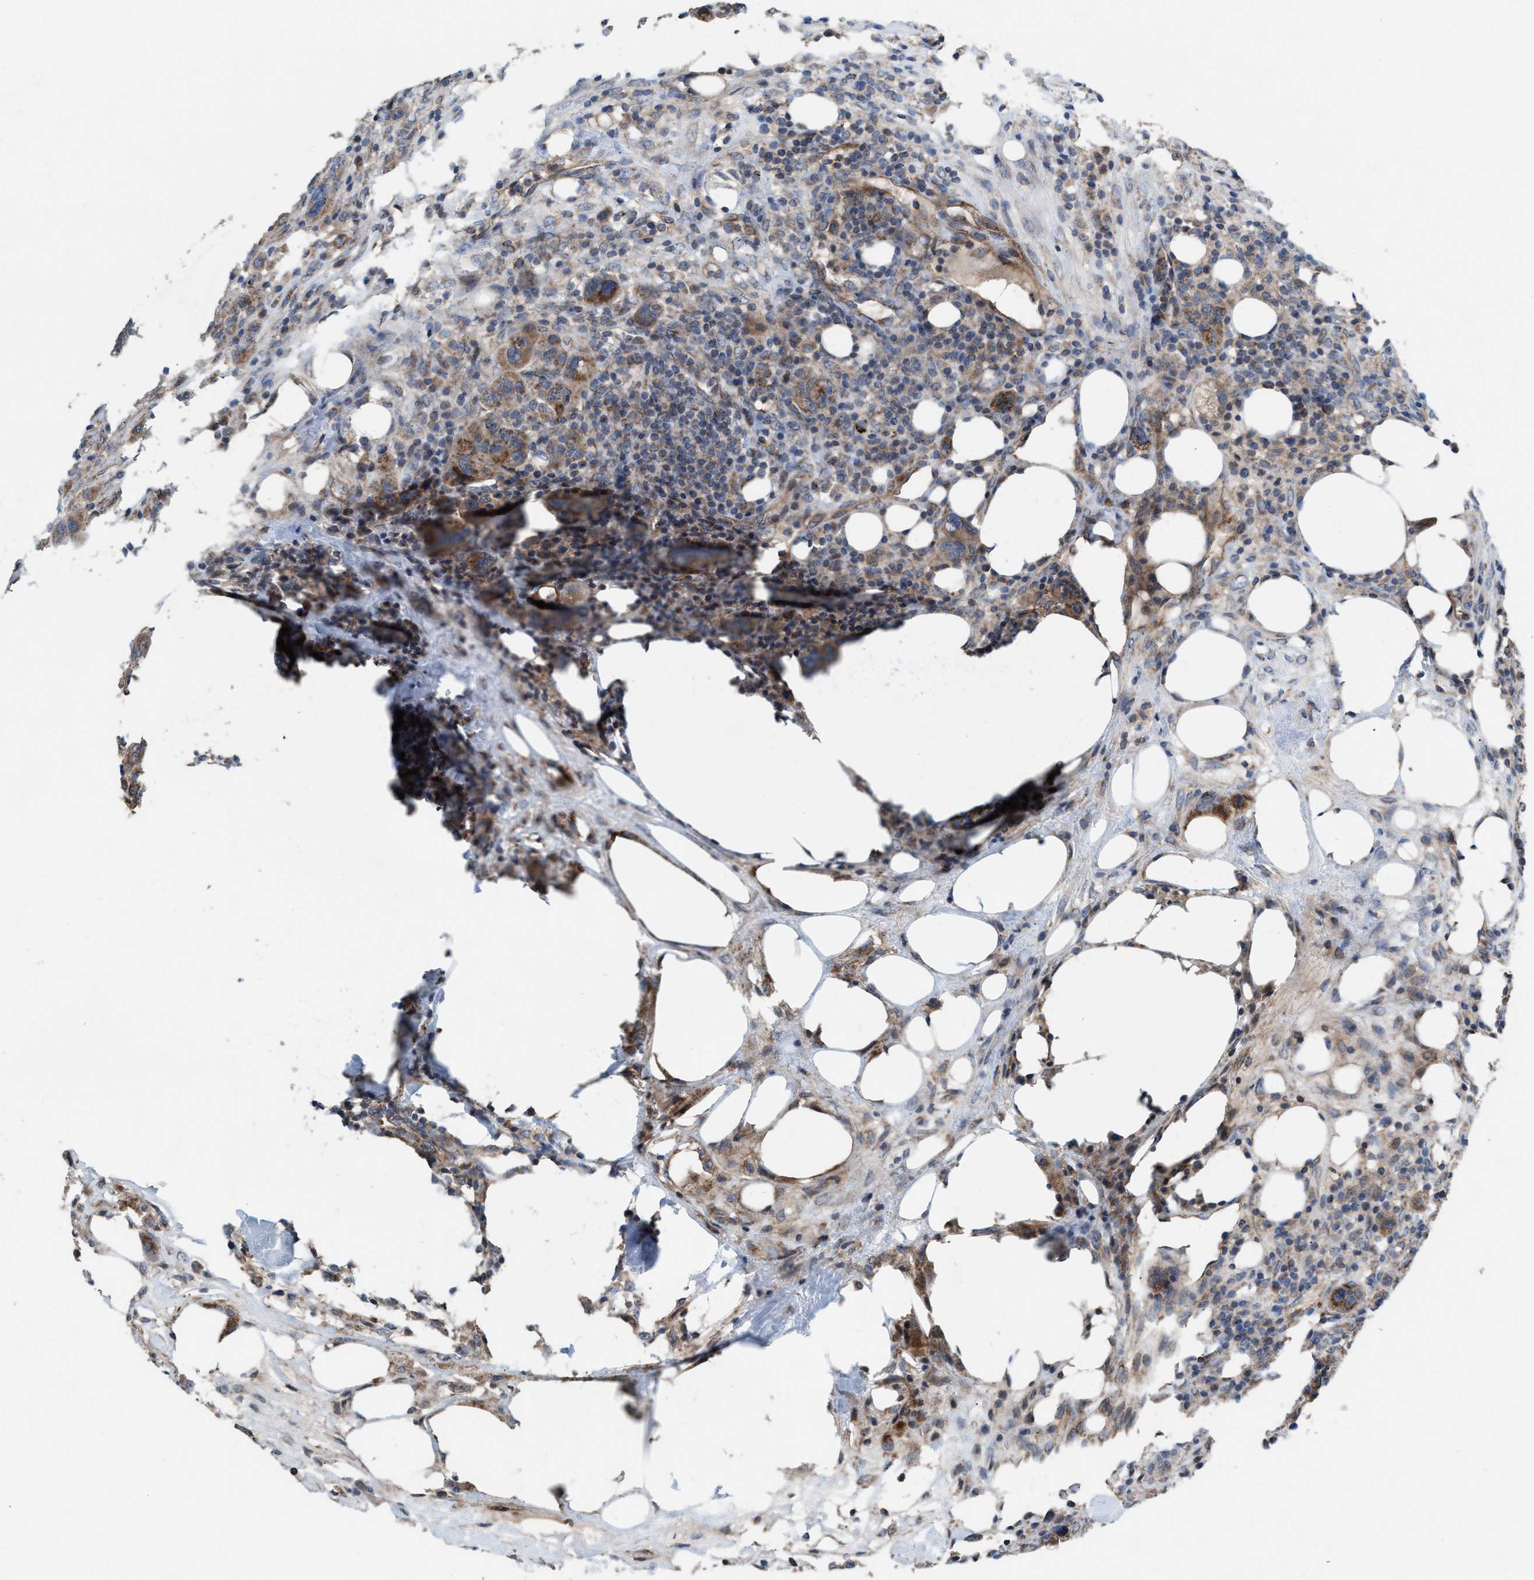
{"staining": {"intensity": "moderate", "quantity": ">75%", "location": "cytoplasmic/membranous"}, "tissue": "breast cancer", "cell_type": "Tumor cells", "image_type": "cancer", "snomed": [{"axis": "morphology", "description": "Duct carcinoma"}, {"axis": "topography", "description": "Breast"}], "caption": "This is a micrograph of immunohistochemistry staining of breast cancer (invasive ductal carcinoma), which shows moderate expression in the cytoplasmic/membranous of tumor cells.", "gene": "MRM1", "patient": {"sex": "female", "age": 37}}